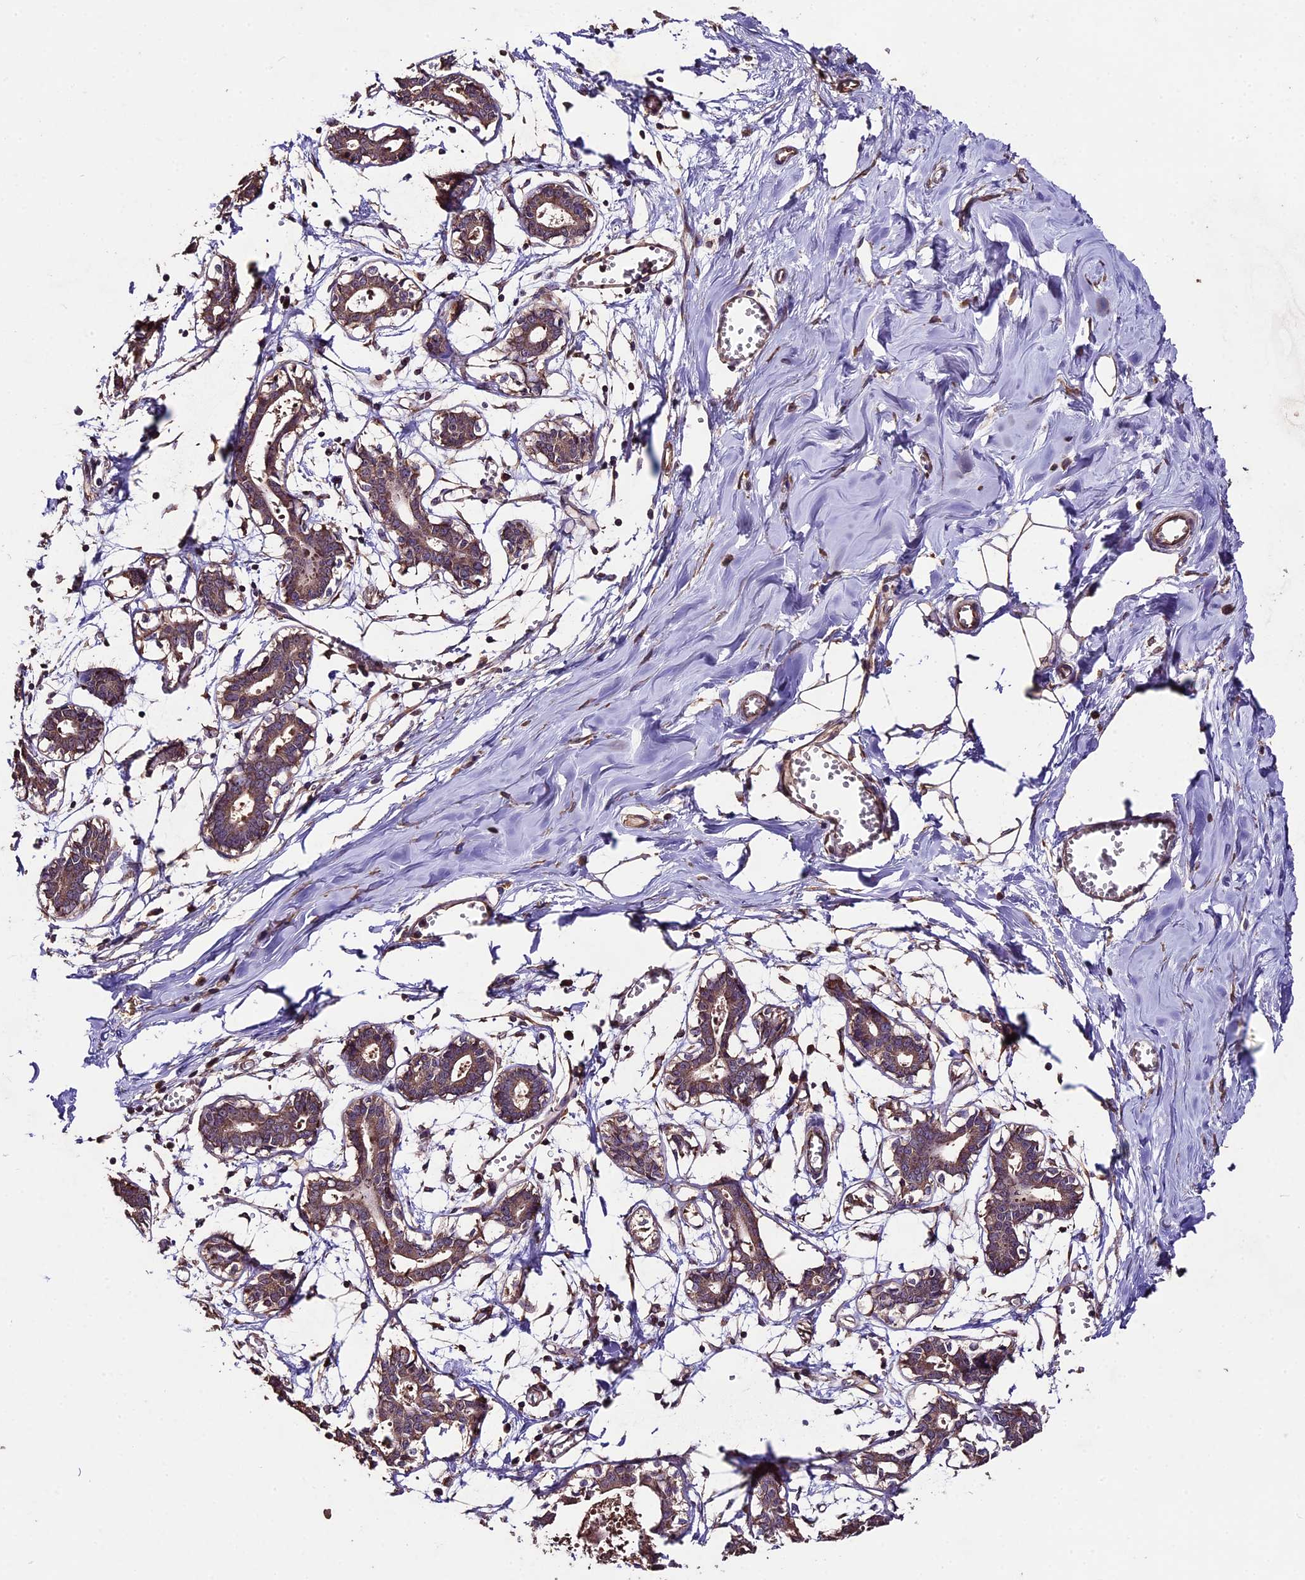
{"staining": {"intensity": "moderate", "quantity": ">75%", "location": "cytoplasmic/membranous"}, "tissue": "breast", "cell_type": "Adipocytes", "image_type": "normal", "snomed": [{"axis": "morphology", "description": "Normal tissue, NOS"}, {"axis": "topography", "description": "Breast"}], "caption": "The image reveals a brown stain indicating the presence of a protein in the cytoplasmic/membranous of adipocytes in breast.", "gene": "TTLL10", "patient": {"sex": "female", "age": 27}}